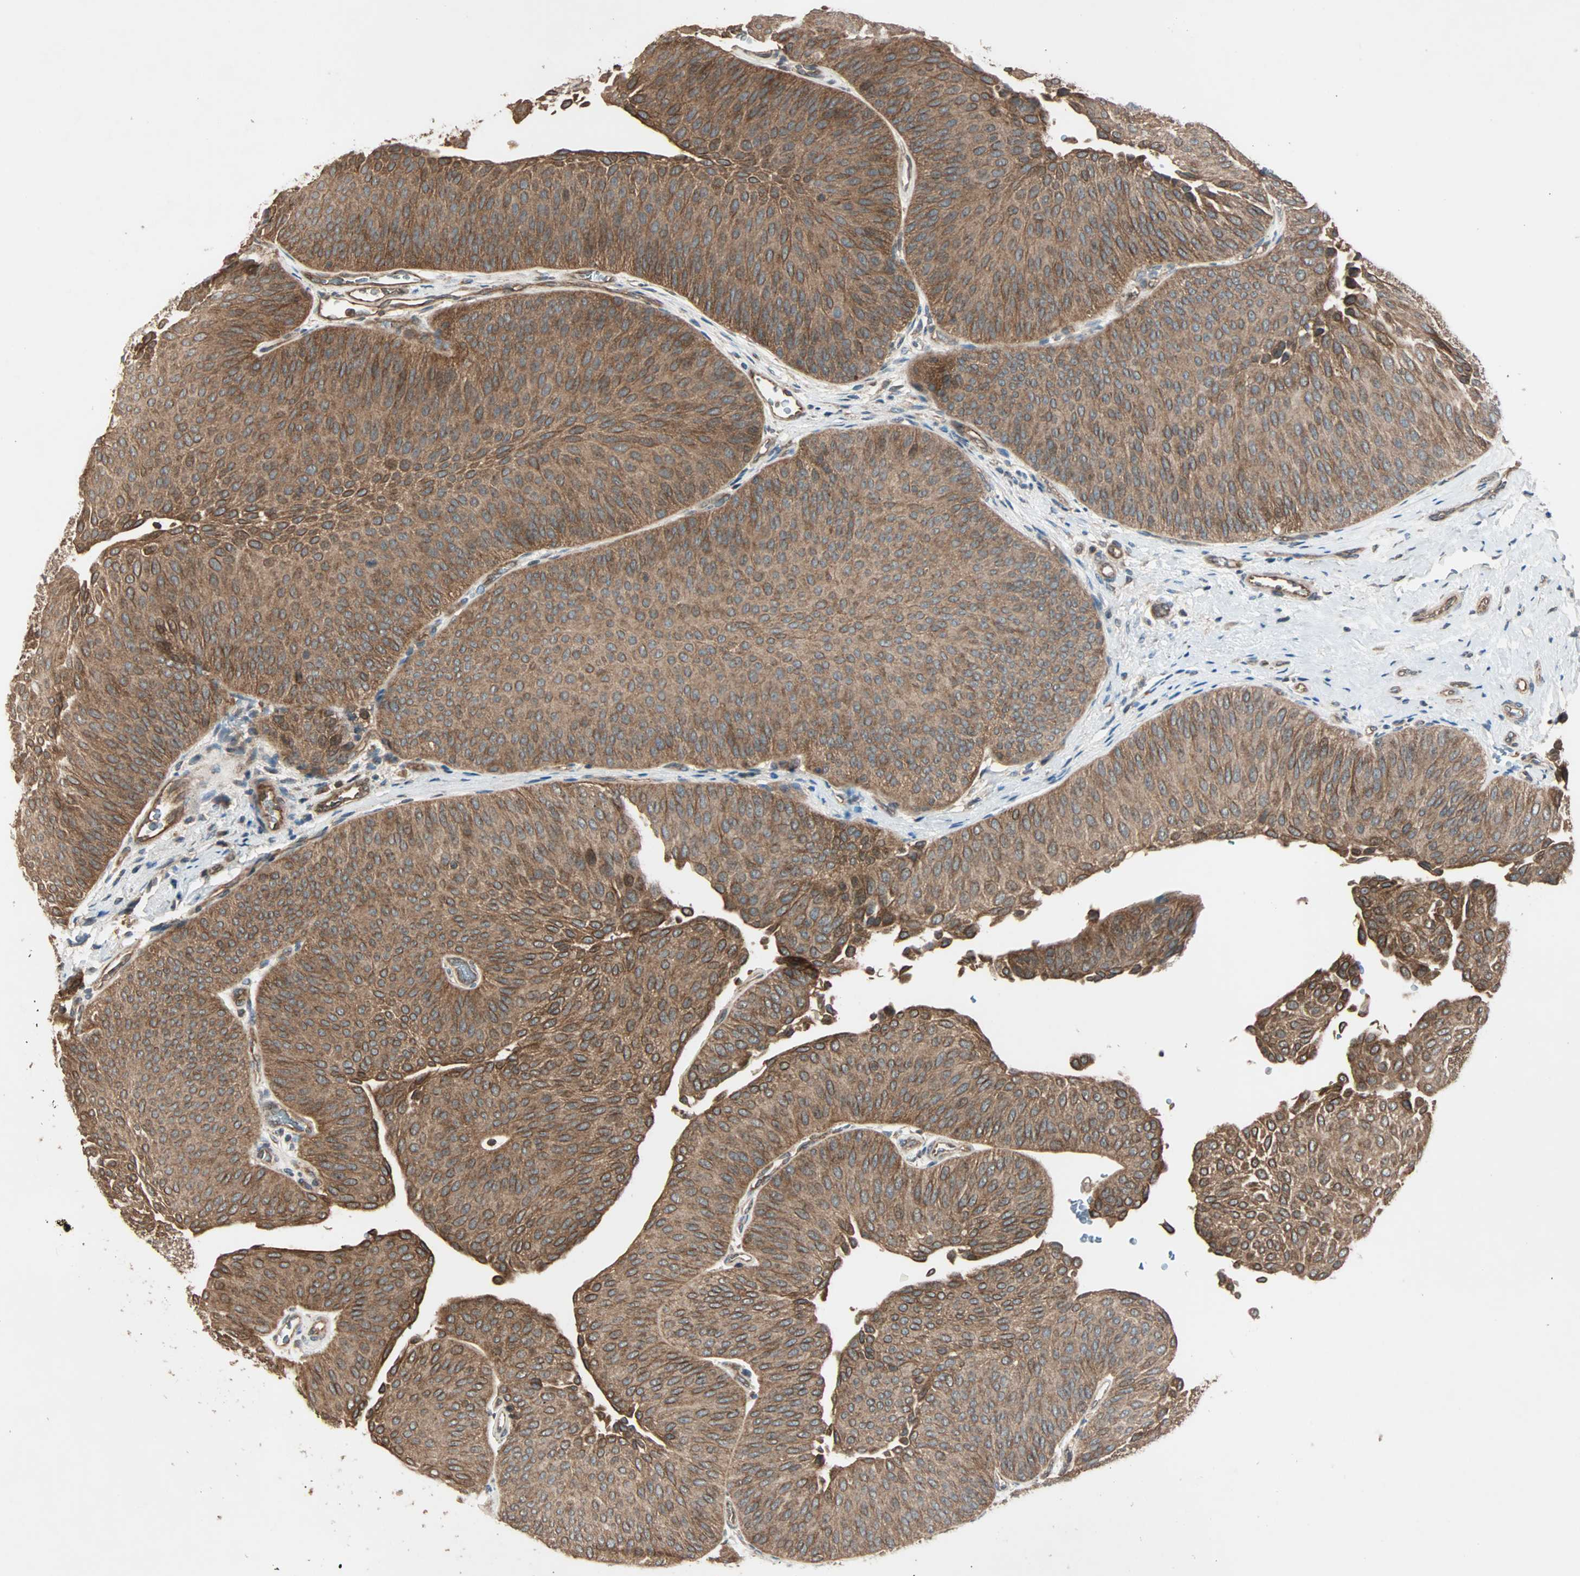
{"staining": {"intensity": "moderate", "quantity": ">75%", "location": "cytoplasmic/membranous"}, "tissue": "urothelial cancer", "cell_type": "Tumor cells", "image_type": "cancer", "snomed": [{"axis": "morphology", "description": "Urothelial carcinoma, Low grade"}, {"axis": "topography", "description": "Urinary bladder"}], "caption": "Immunohistochemical staining of urothelial cancer displays medium levels of moderate cytoplasmic/membranous positivity in about >75% of tumor cells.", "gene": "MAP3K21", "patient": {"sex": "female", "age": 60}}